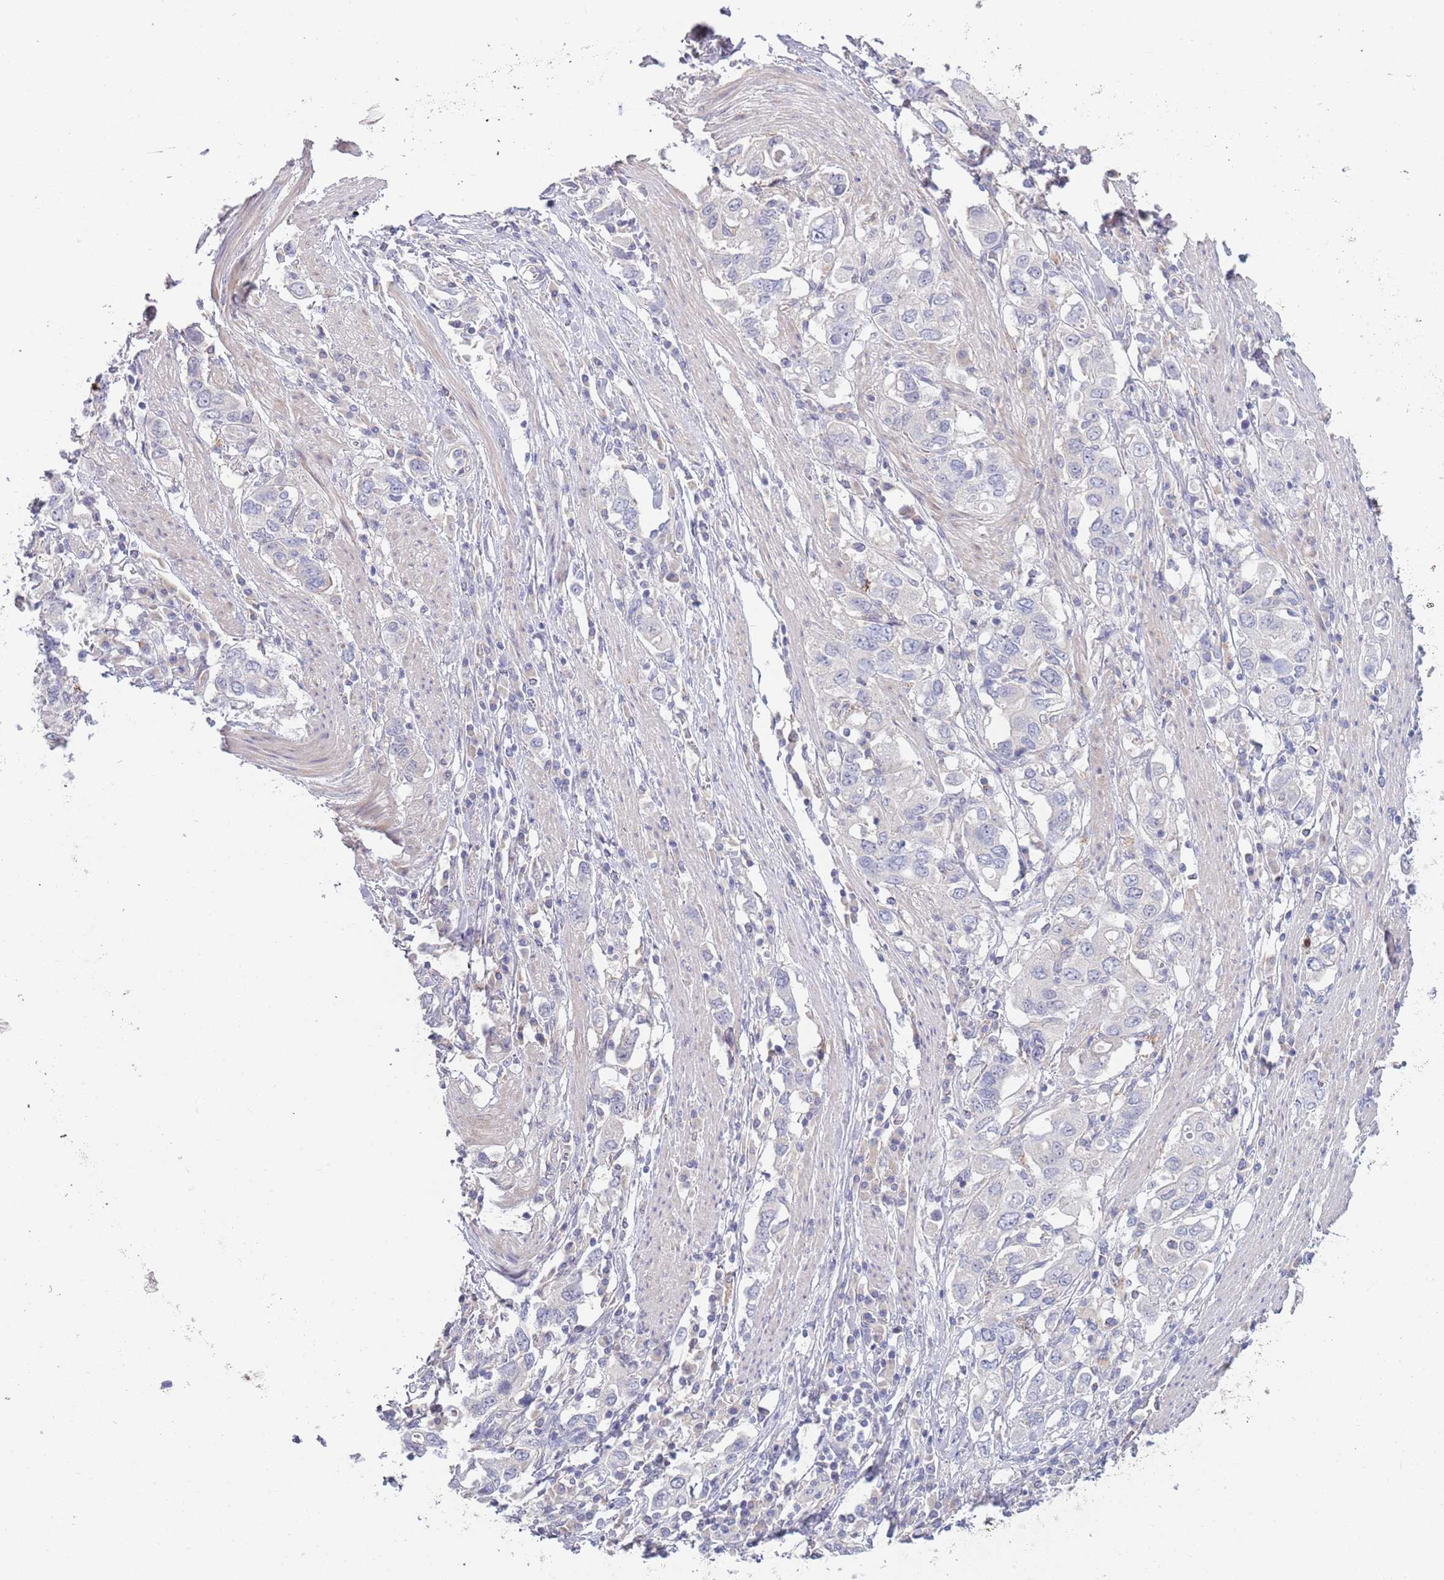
{"staining": {"intensity": "negative", "quantity": "none", "location": "none"}, "tissue": "stomach cancer", "cell_type": "Tumor cells", "image_type": "cancer", "snomed": [{"axis": "morphology", "description": "Adenocarcinoma, NOS"}, {"axis": "topography", "description": "Stomach, upper"}, {"axis": "topography", "description": "Stomach"}], "caption": "Human stomach cancer stained for a protein using immunohistochemistry exhibits no positivity in tumor cells.", "gene": "PIMREG", "patient": {"sex": "male", "age": 62}}